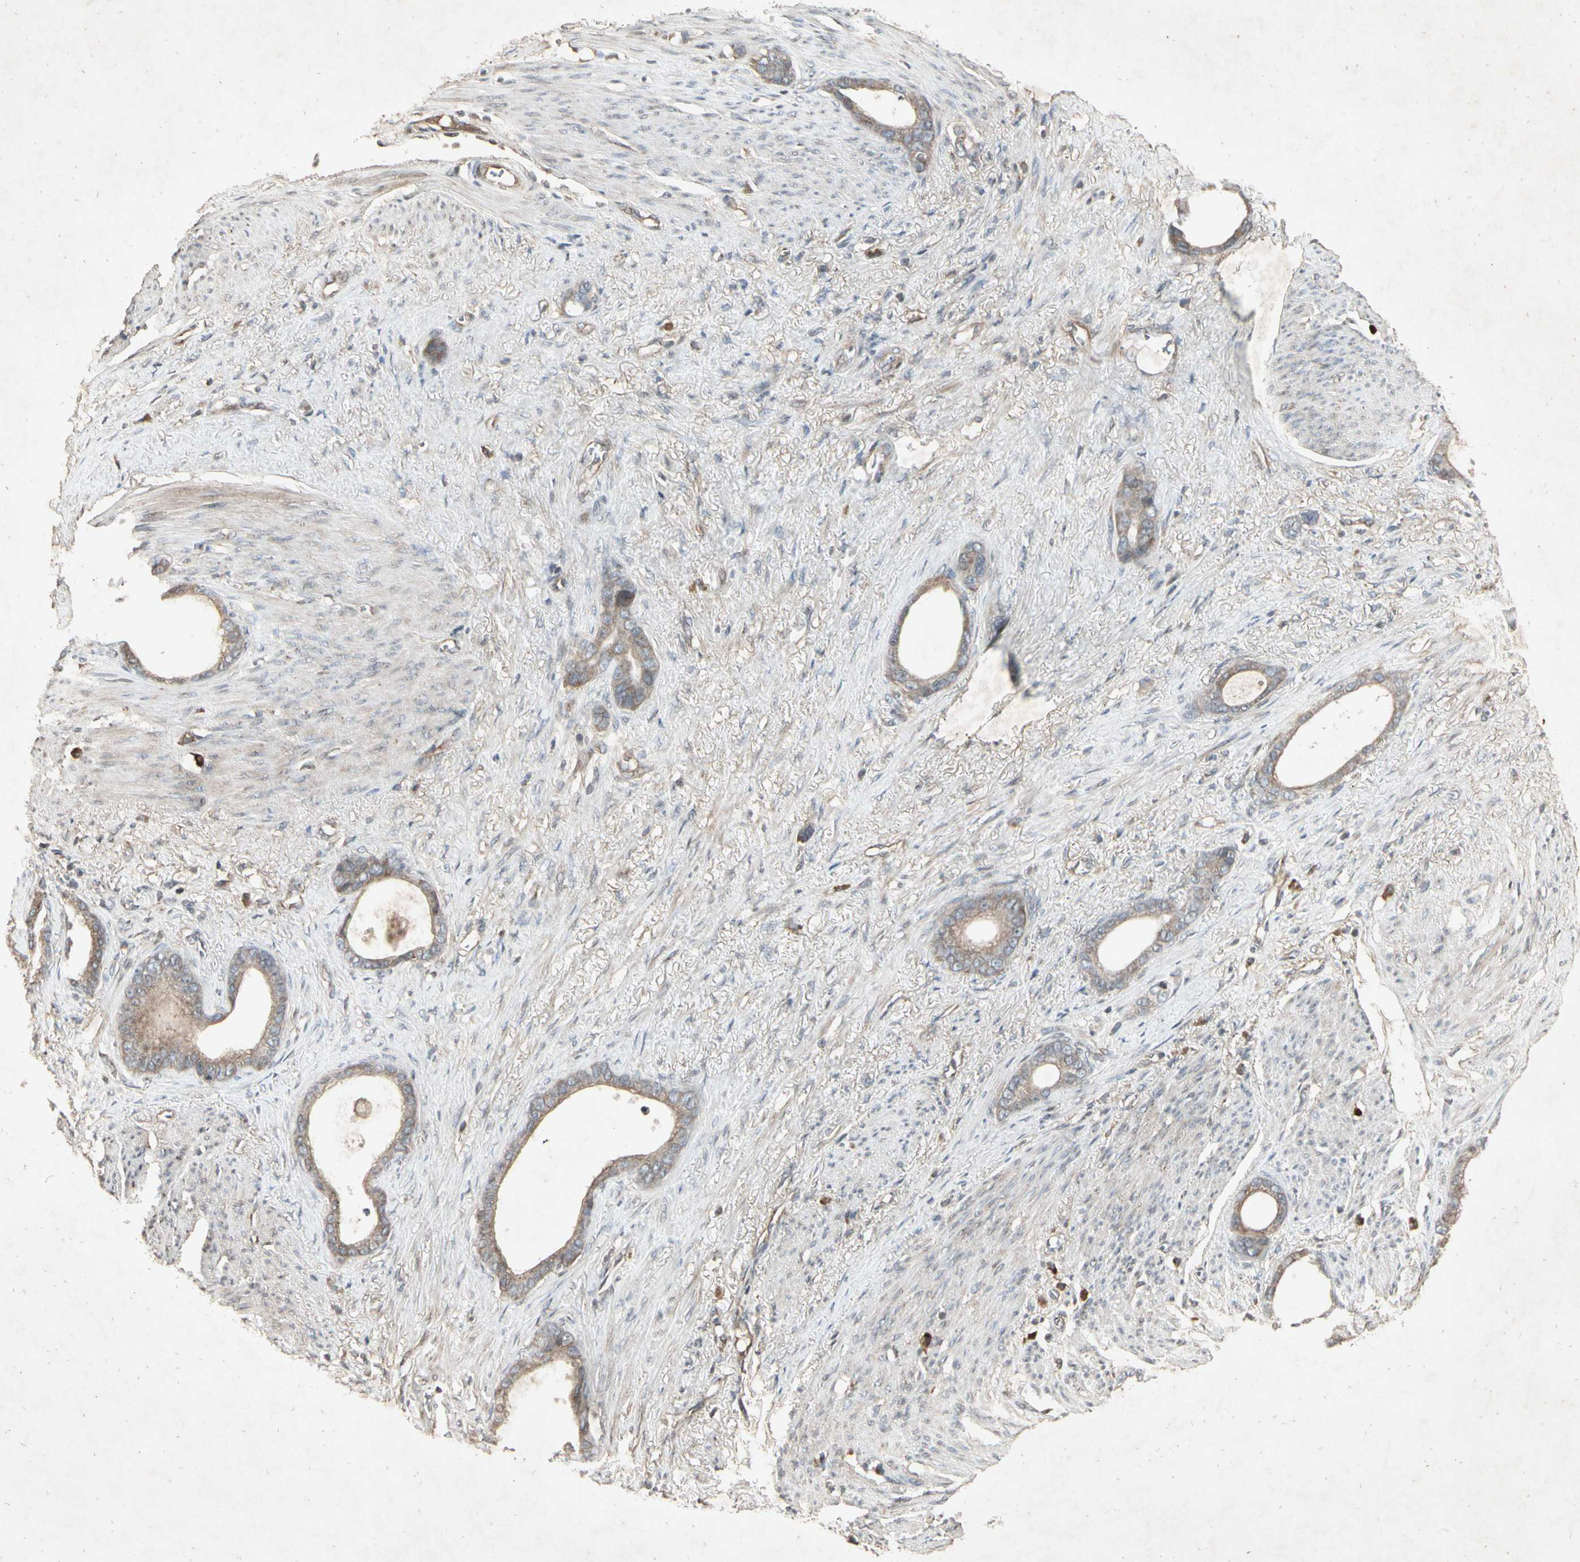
{"staining": {"intensity": "weak", "quantity": ">75%", "location": "cytoplasmic/membranous"}, "tissue": "stomach cancer", "cell_type": "Tumor cells", "image_type": "cancer", "snomed": [{"axis": "morphology", "description": "Adenocarcinoma, NOS"}, {"axis": "topography", "description": "Stomach"}], "caption": "About >75% of tumor cells in adenocarcinoma (stomach) demonstrate weak cytoplasmic/membranous protein staining as visualized by brown immunohistochemical staining.", "gene": "TEK", "patient": {"sex": "female", "age": 75}}